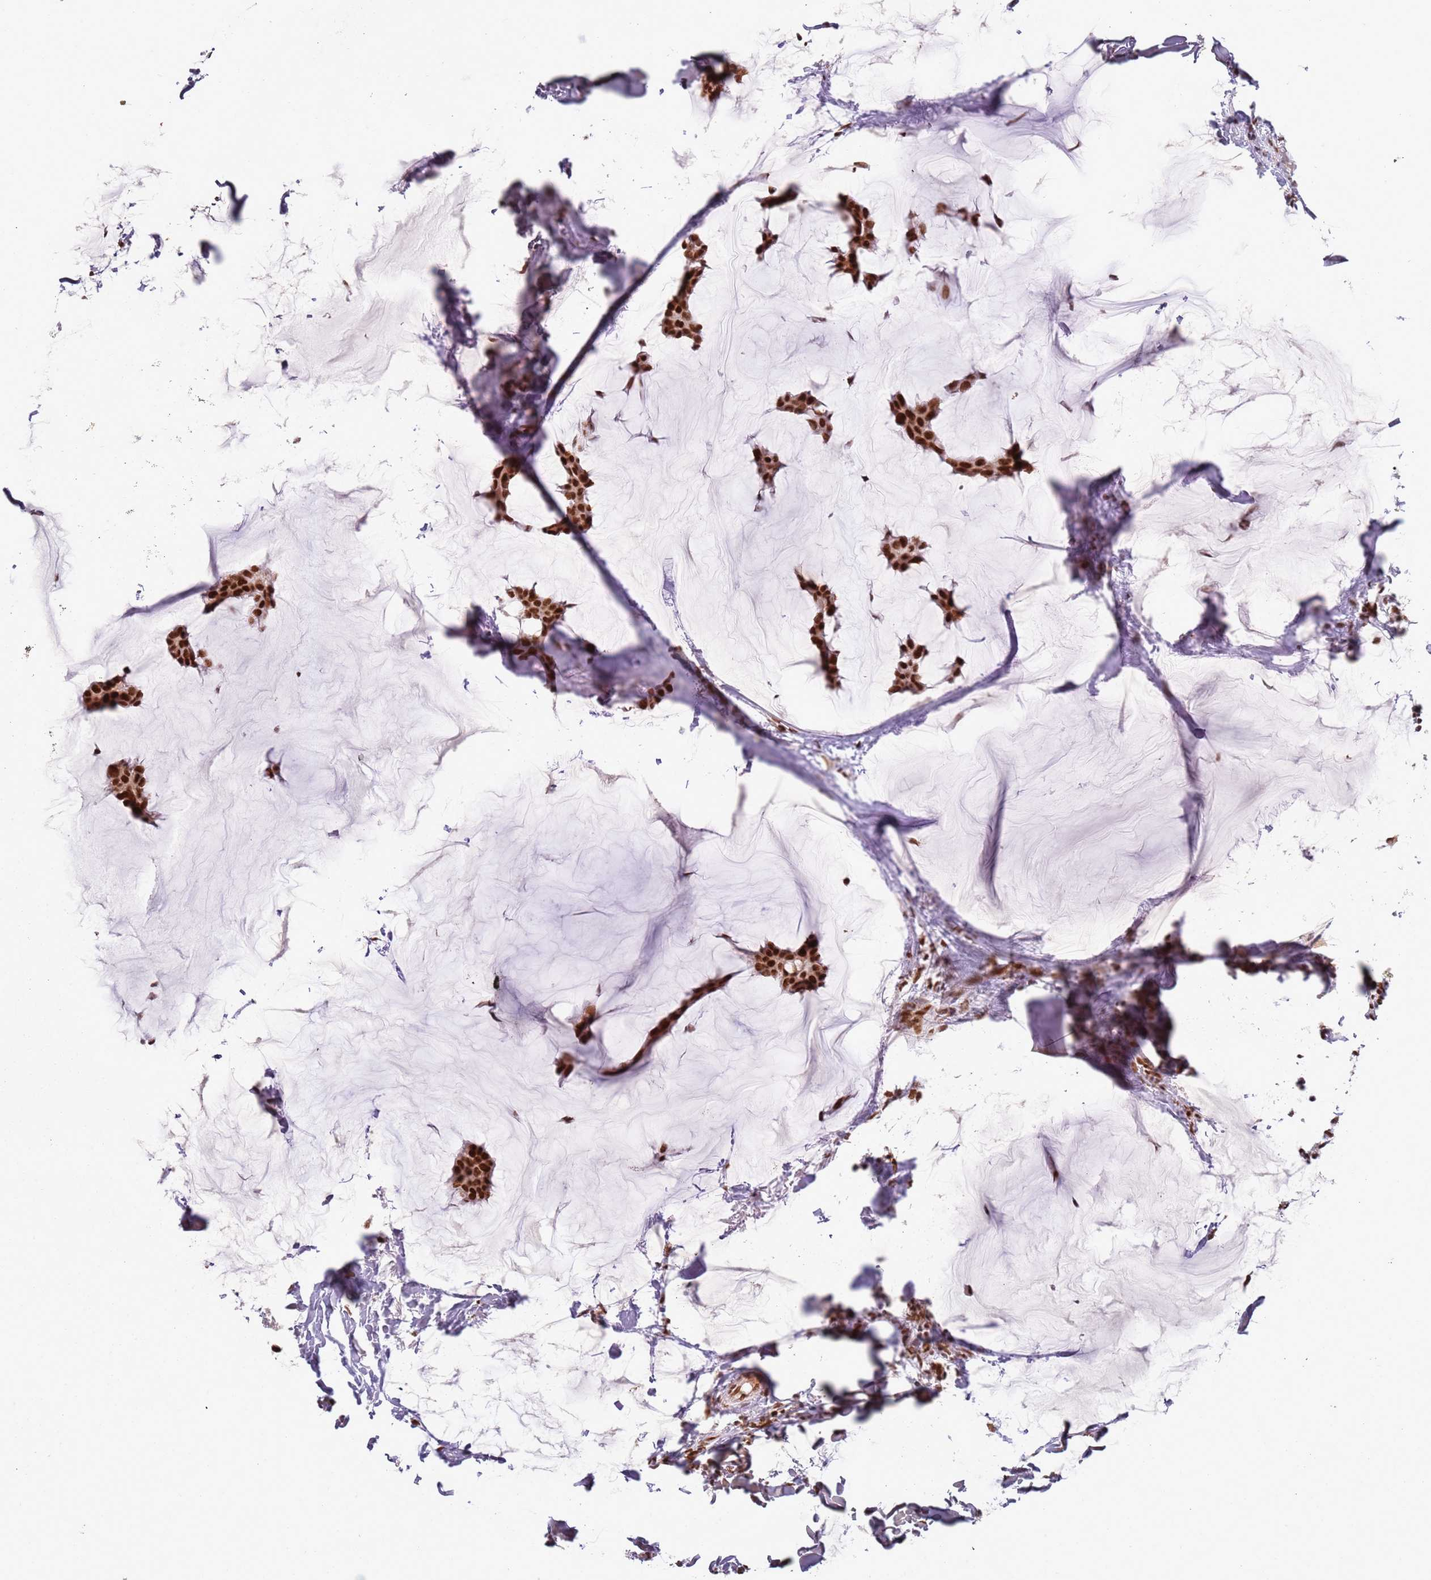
{"staining": {"intensity": "strong", "quantity": ">75%", "location": "nuclear"}, "tissue": "breast cancer", "cell_type": "Tumor cells", "image_type": "cancer", "snomed": [{"axis": "morphology", "description": "Duct carcinoma"}, {"axis": "topography", "description": "Breast"}], "caption": "DAB immunohistochemical staining of human breast cancer (intraductal carcinoma) displays strong nuclear protein staining in about >75% of tumor cells.", "gene": "TENT4A", "patient": {"sex": "female", "age": 93}}